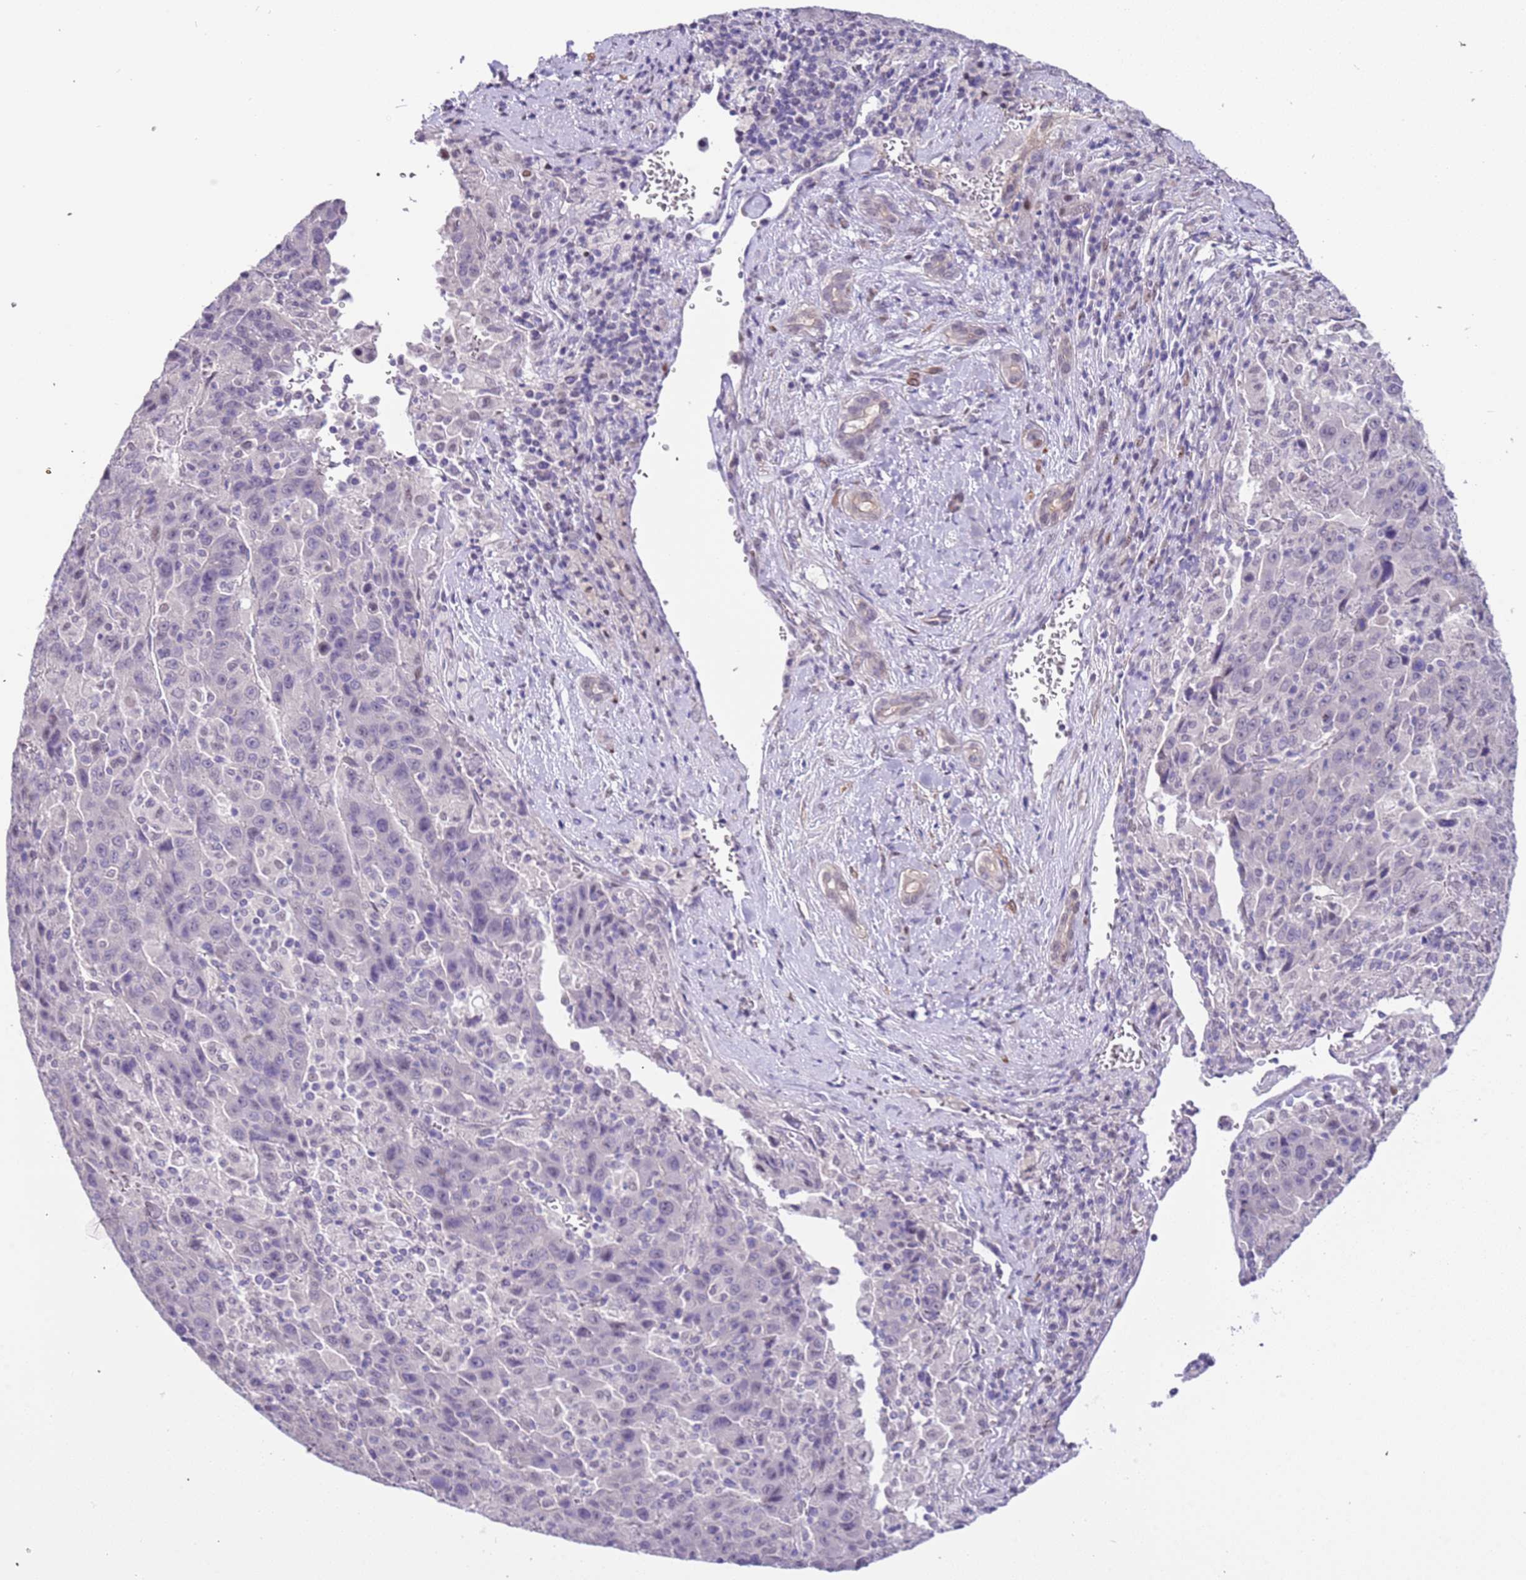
{"staining": {"intensity": "negative", "quantity": "none", "location": "none"}, "tissue": "liver cancer", "cell_type": "Tumor cells", "image_type": "cancer", "snomed": [{"axis": "morphology", "description": "Carcinoma, Hepatocellular, NOS"}, {"axis": "topography", "description": "Liver"}], "caption": "This is an IHC image of hepatocellular carcinoma (liver). There is no staining in tumor cells.", "gene": "PLEKHH1", "patient": {"sex": "female", "age": 53}}